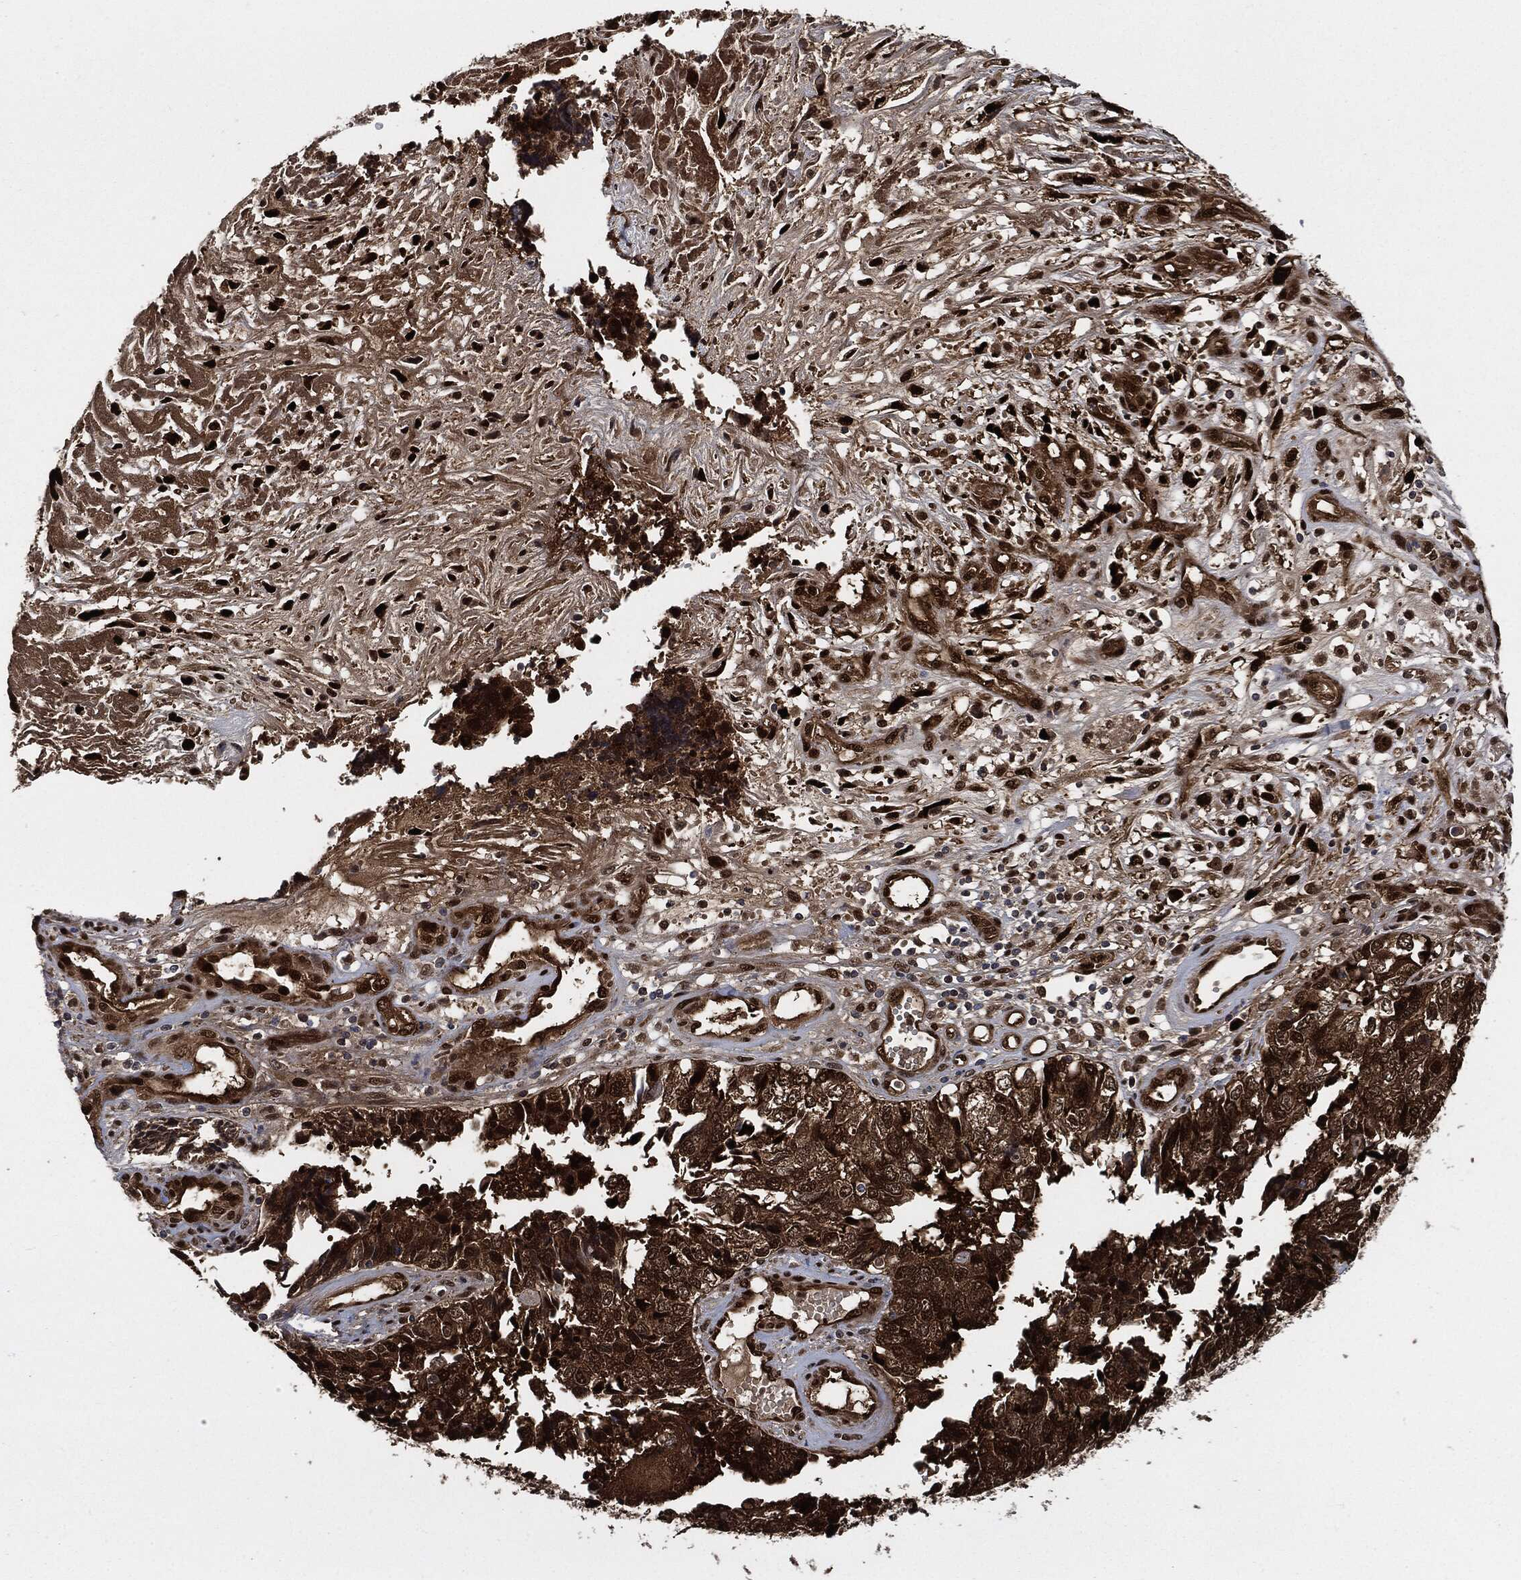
{"staining": {"intensity": "strong", "quantity": ">75%", "location": "cytoplasmic/membranous,nuclear"}, "tissue": "cervical cancer", "cell_type": "Tumor cells", "image_type": "cancer", "snomed": [{"axis": "morphology", "description": "Squamous cell carcinoma, NOS"}, {"axis": "topography", "description": "Cervix"}], "caption": "Approximately >75% of tumor cells in cervical cancer (squamous cell carcinoma) demonstrate strong cytoplasmic/membranous and nuclear protein positivity as visualized by brown immunohistochemical staining.", "gene": "DCTN1", "patient": {"sex": "female", "age": 63}}